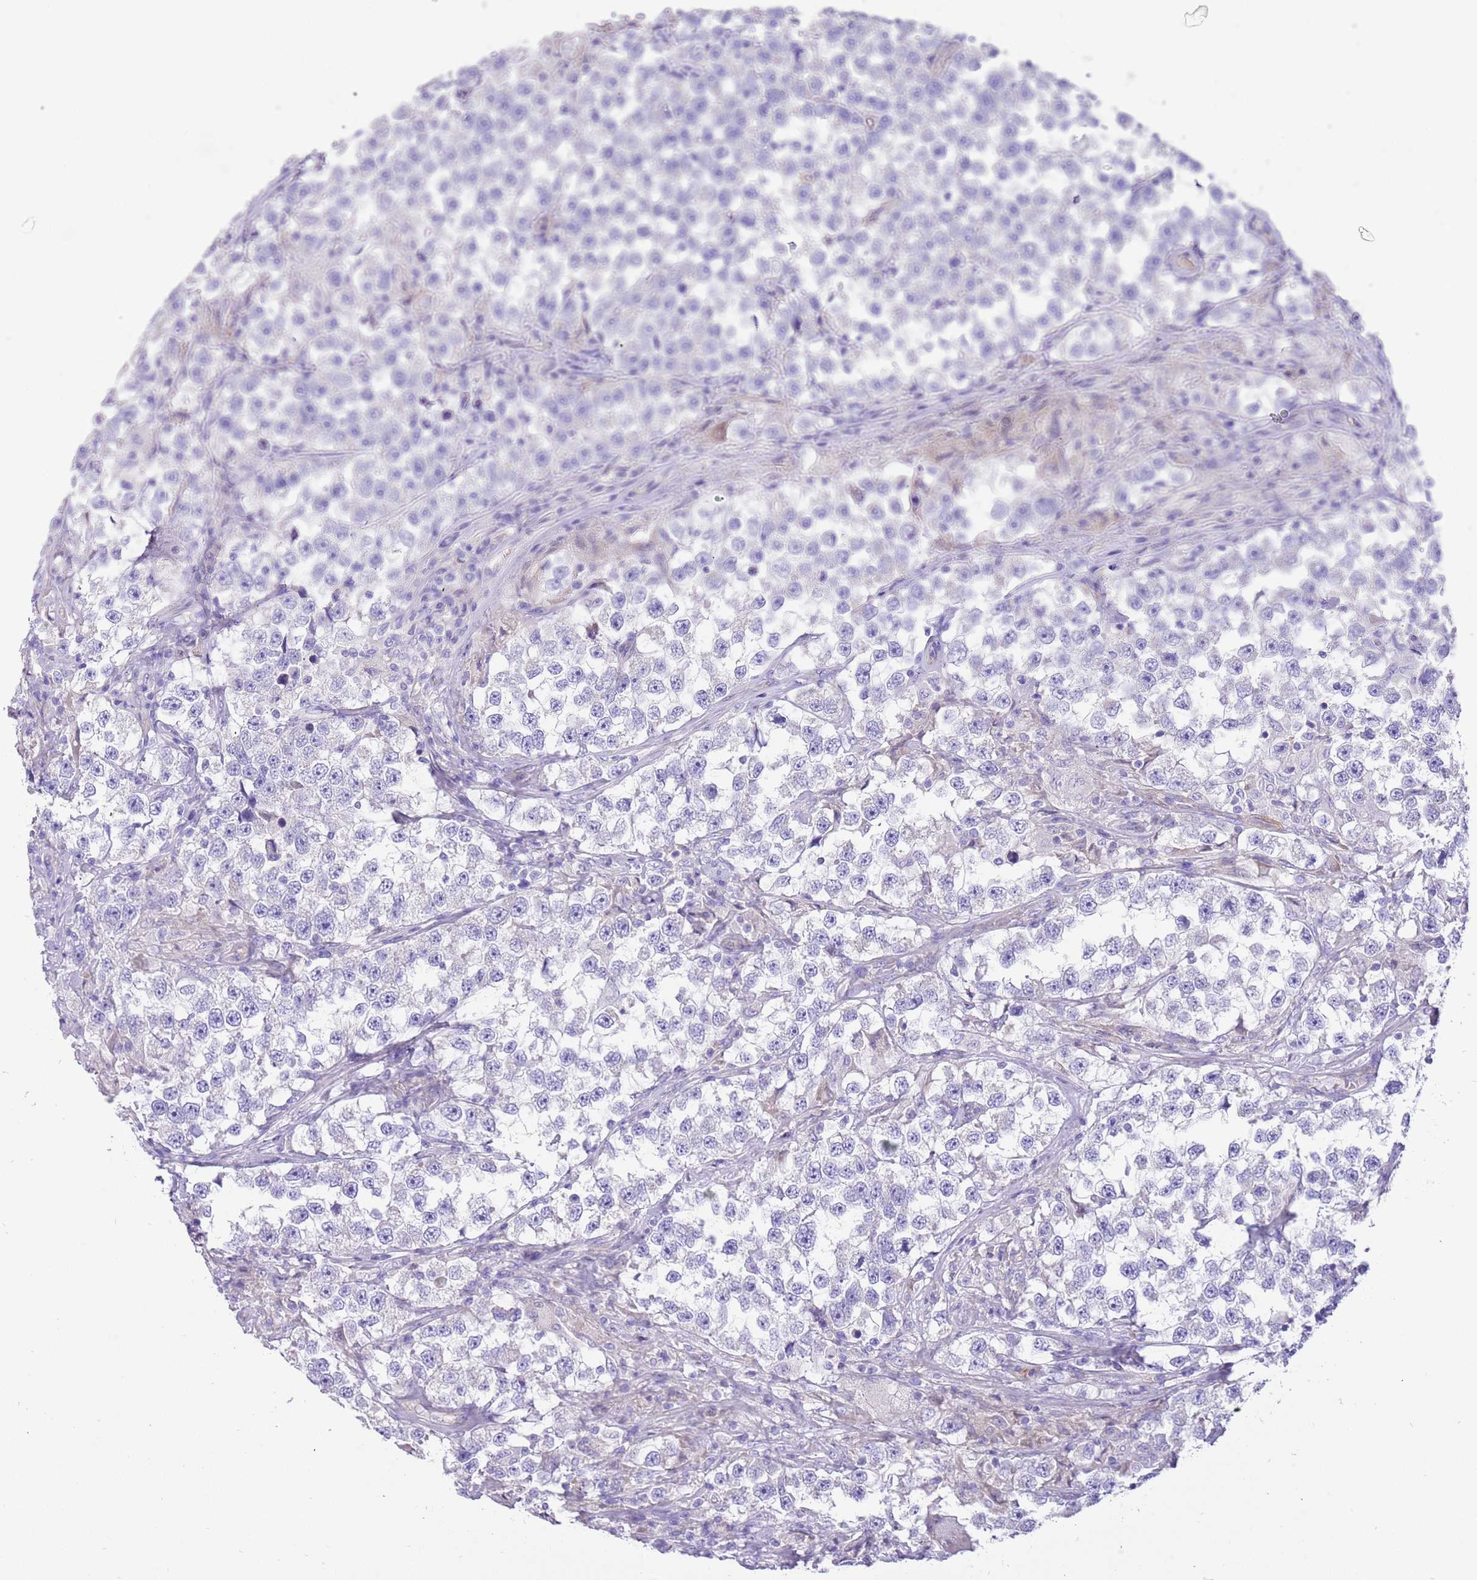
{"staining": {"intensity": "negative", "quantity": "none", "location": "none"}, "tissue": "testis cancer", "cell_type": "Tumor cells", "image_type": "cancer", "snomed": [{"axis": "morphology", "description": "Seminoma, NOS"}, {"axis": "topography", "description": "Testis"}], "caption": "IHC of human testis cancer (seminoma) displays no staining in tumor cells.", "gene": "SERINC3", "patient": {"sex": "male", "age": 46}}